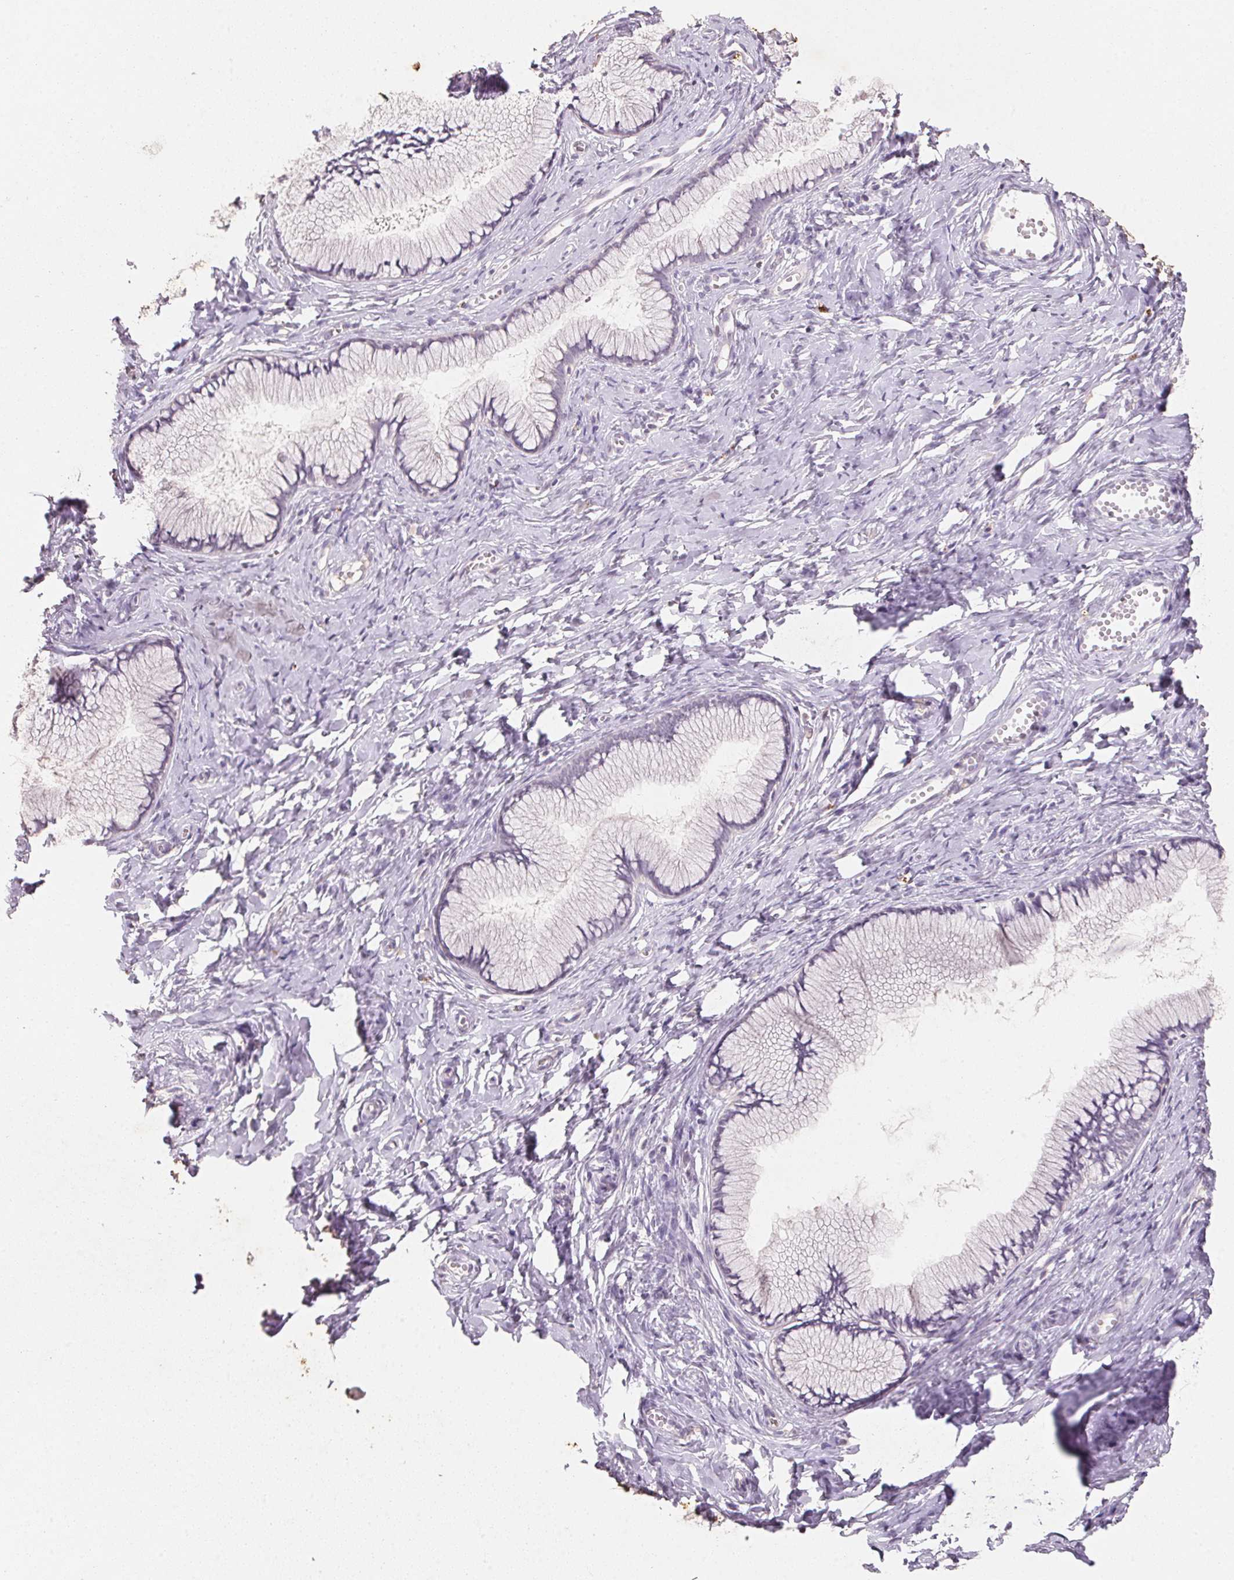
{"staining": {"intensity": "negative", "quantity": "none", "location": "none"}, "tissue": "cervix", "cell_type": "Glandular cells", "image_type": "normal", "snomed": [{"axis": "morphology", "description": "Normal tissue, NOS"}, {"axis": "topography", "description": "Cervix"}], "caption": "Protein analysis of normal cervix reveals no significant staining in glandular cells. (DAB IHC with hematoxylin counter stain).", "gene": "CXCL5", "patient": {"sex": "female", "age": 40}}